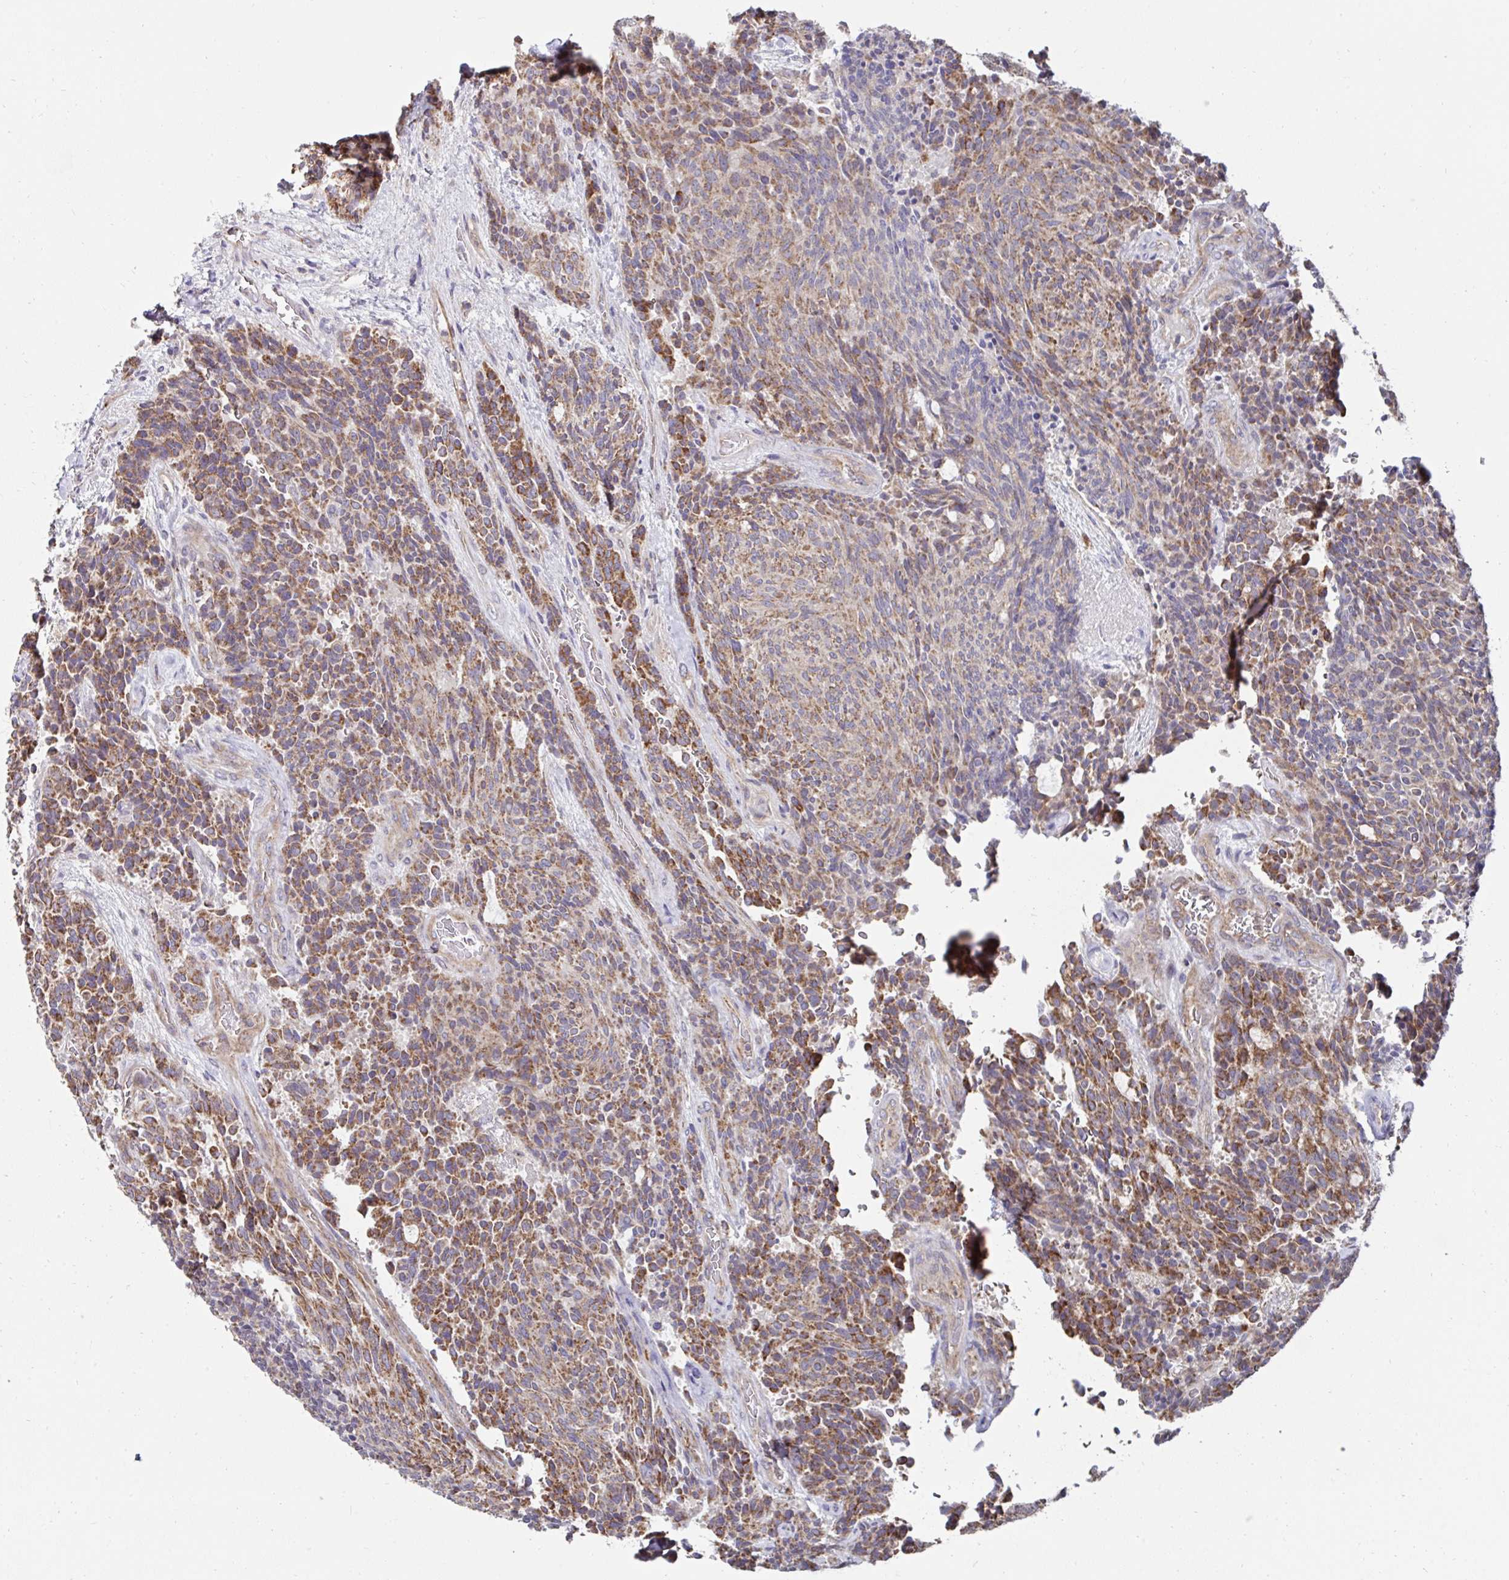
{"staining": {"intensity": "moderate", "quantity": ">75%", "location": "cytoplasmic/membranous"}, "tissue": "carcinoid", "cell_type": "Tumor cells", "image_type": "cancer", "snomed": [{"axis": "morphology", "description": "Carcinoid, malignant, NOS"}, {"axis": "topography", "description": "Pancreas"}], "caption": "Immunohistochemical staining of carcinoid displays medium levels of moderate cytoplasmic/membranous positivity in about >75% of tumor cells. Immunohistochemistry stains the protein in brown and the nuclei are stained blue.", "gene": "DZANK1", "patient": {"sex": "female", "age": 54}}